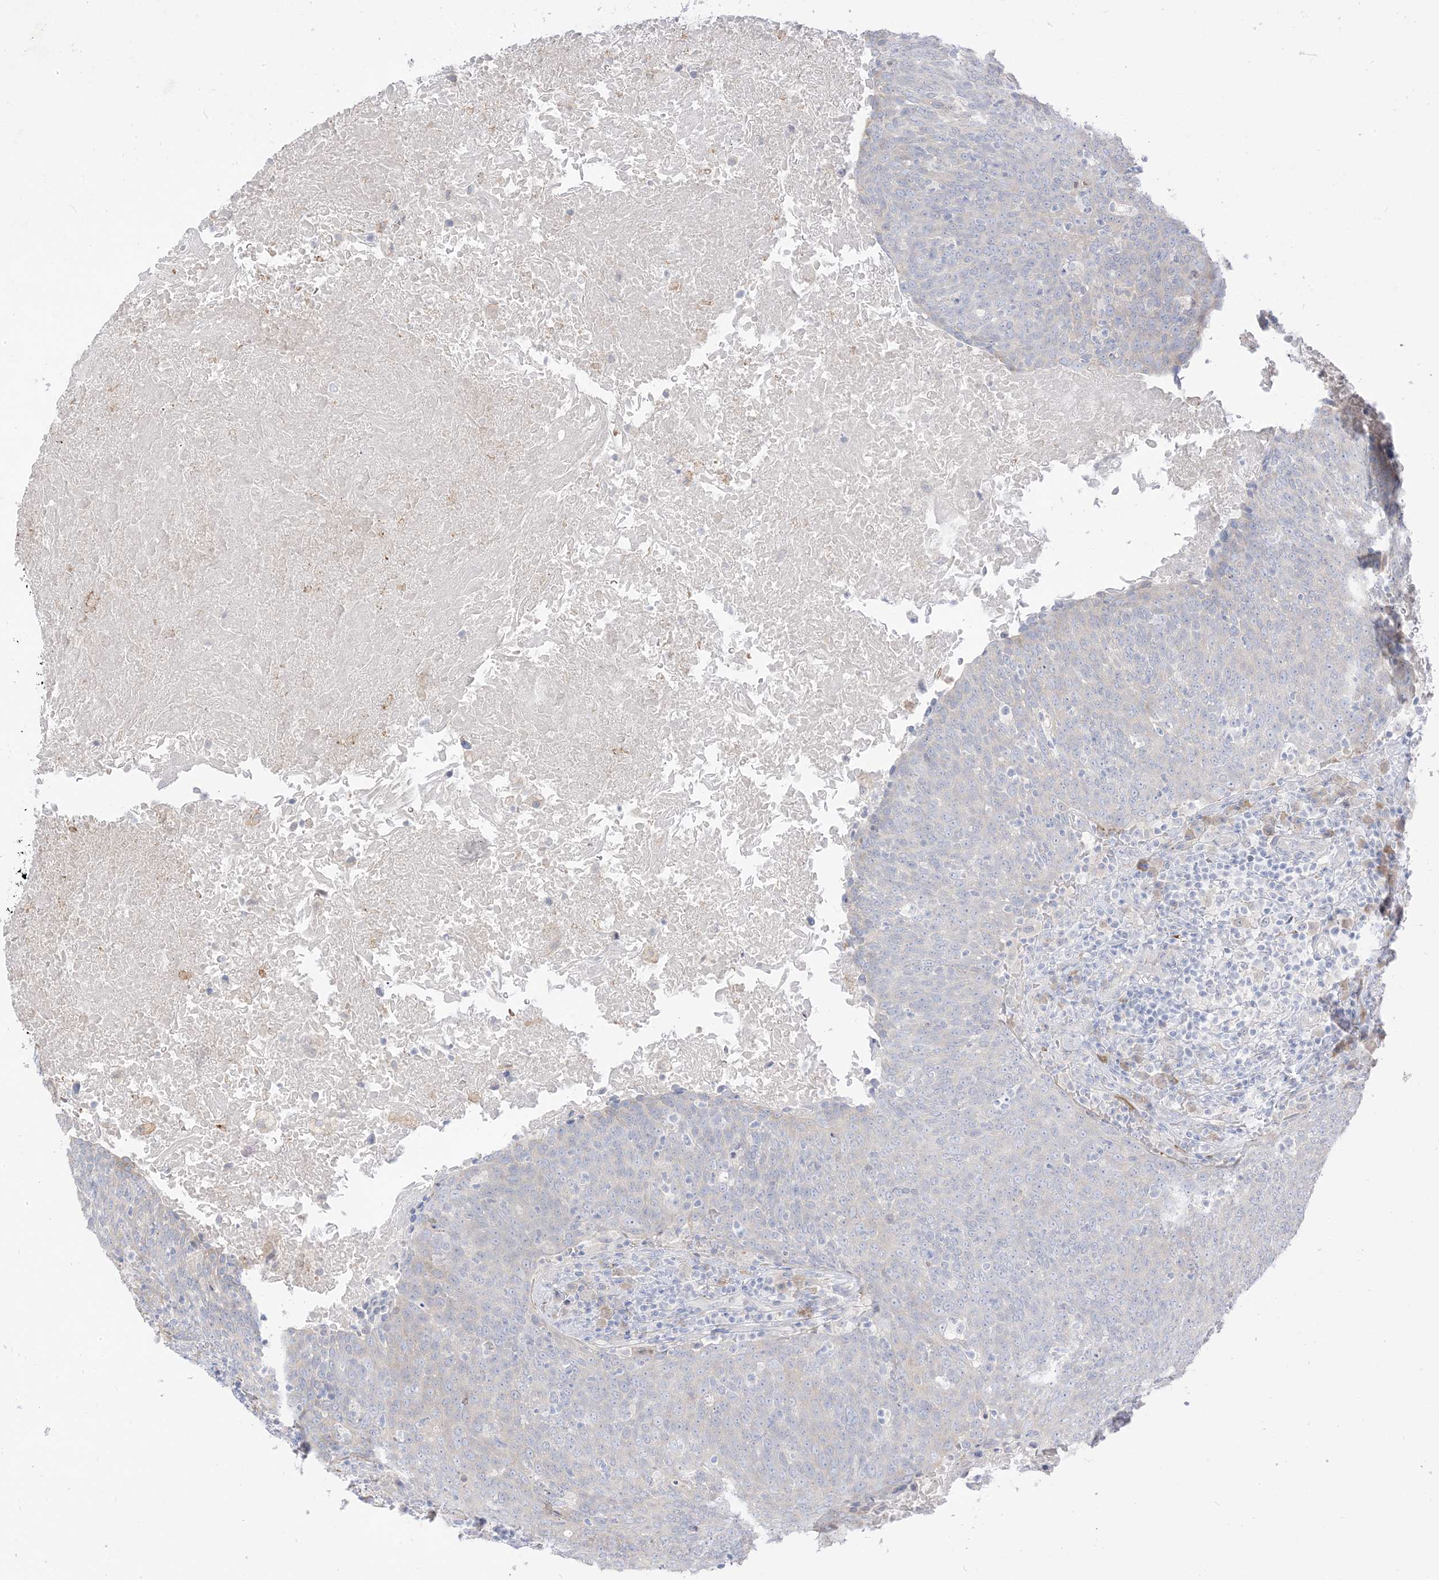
{"staining": {"intensity": "negative", "quantity": "none", "location": "none"}, "tissue": "head and neck cancer", "cell_type": "Tumor cells", "image_type": "cancer", "snomed": [{"axis": "morphology", "description": "Squamous cell carcinoma, NOS"}, {"axis": "morphology", "description": "Squamous cell carcinoma, metastatic, NOS"}, {"axis": "topography", "description": "Lymph node"}, {"axis": "topography", "description": "Head-Neck"}], "caption": "Tumor cells are negative for brown protein staining in head and neck cancer (metastatic squamous cell carcinoma).", "gene": "LOXL3", "patient": {"sex": "male", "age": 62}}